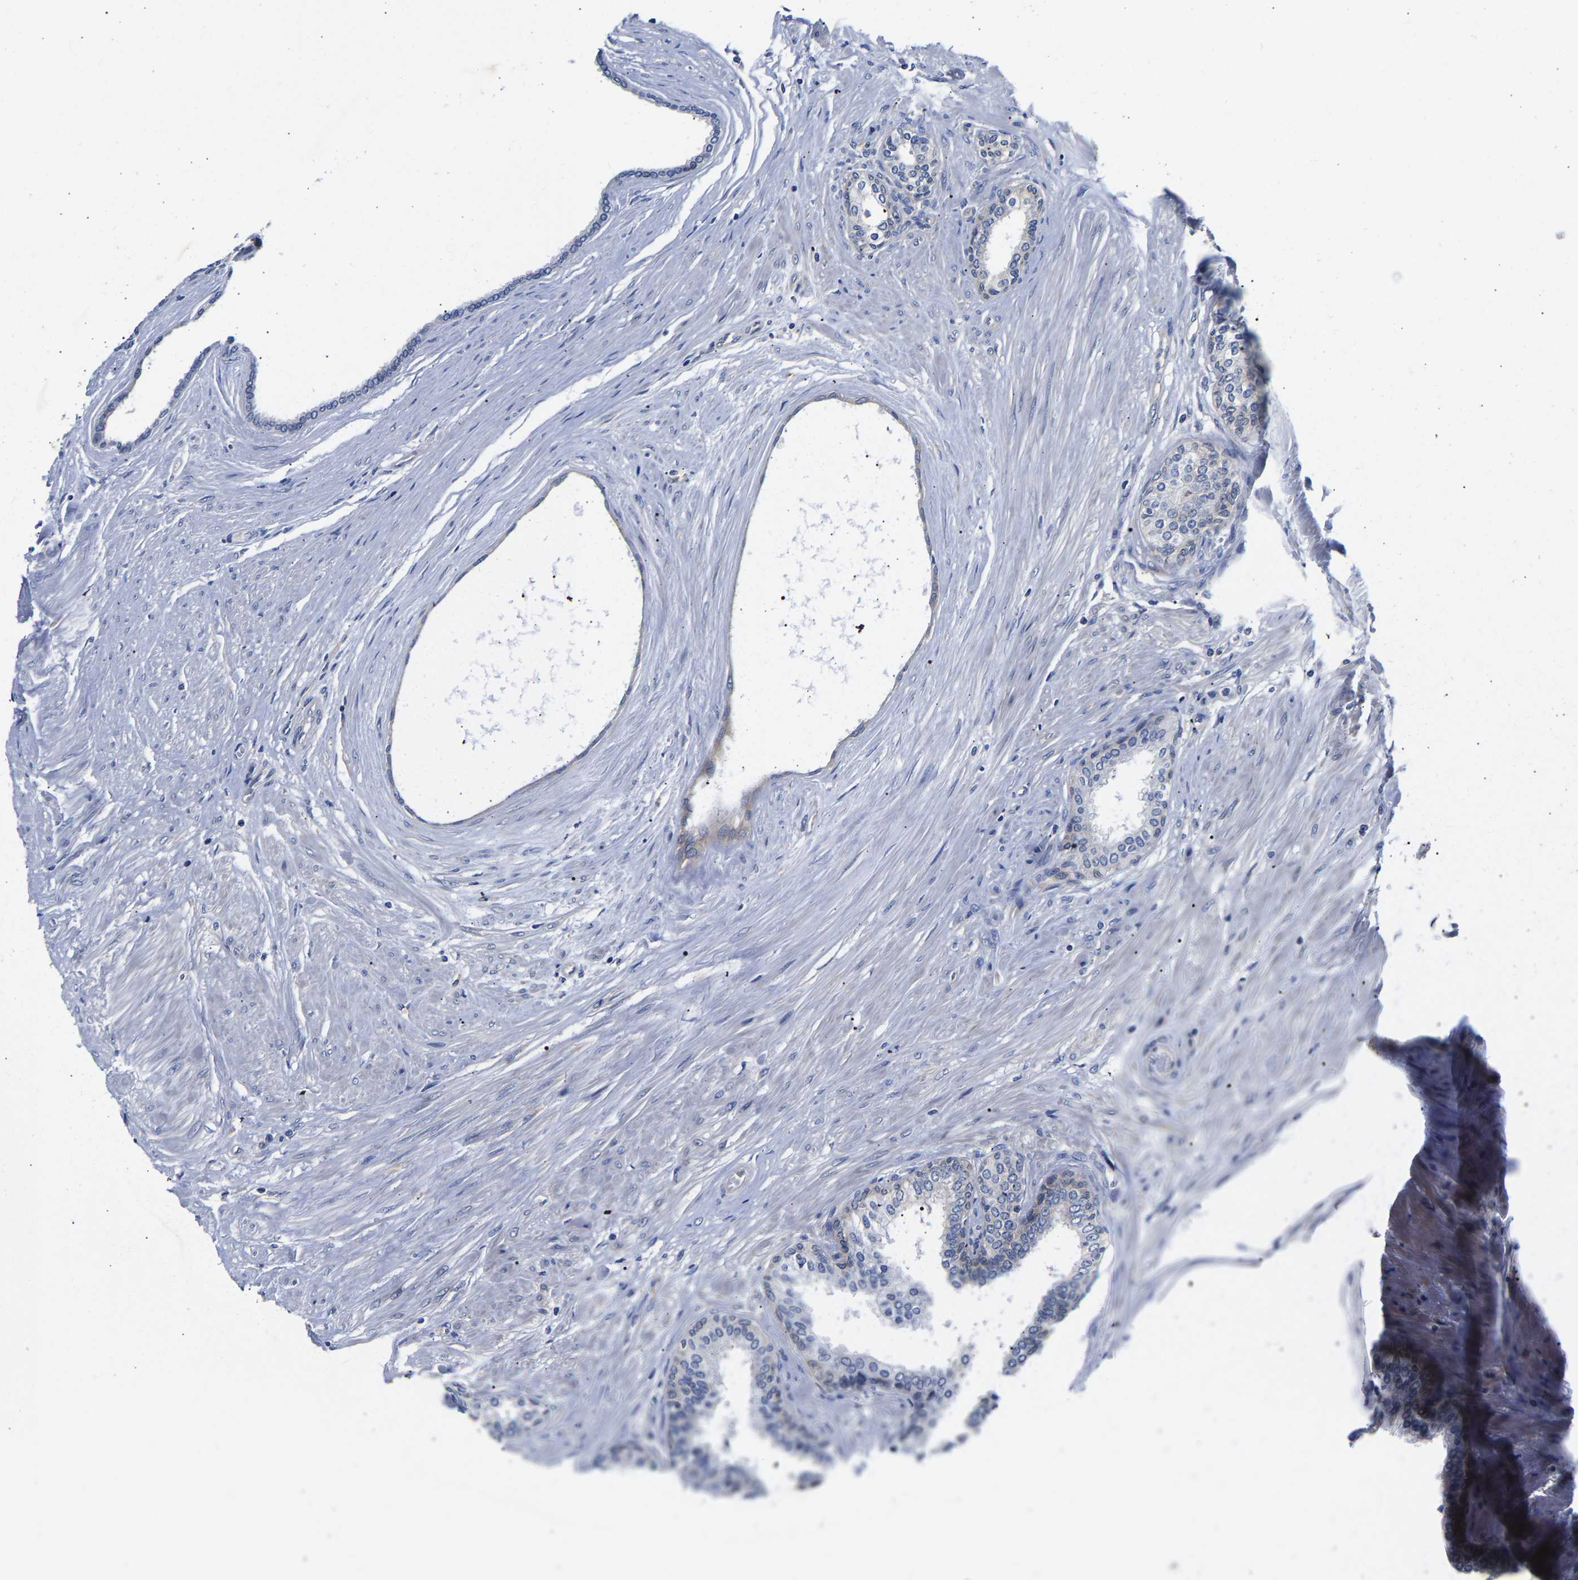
{"staining": {"intensity": "negative", "quantity": "none", "location": "none"}, "tissue": "prostate cancer", "cell_type": "Tumor cells", "image_type": "cancer", "snomed": [{"axis": "morphology", "description": "Adenocarcinoma, Low grade"}, {"axis": "topography", "description": "Prostate"}], "caption": "IHC of human prostate cancer (low-grade adenocarcinoma) demonstrates no positivity in tumor cells.", "gene": "CCDC6", "patient": {"sex": "male", "age": 57}}